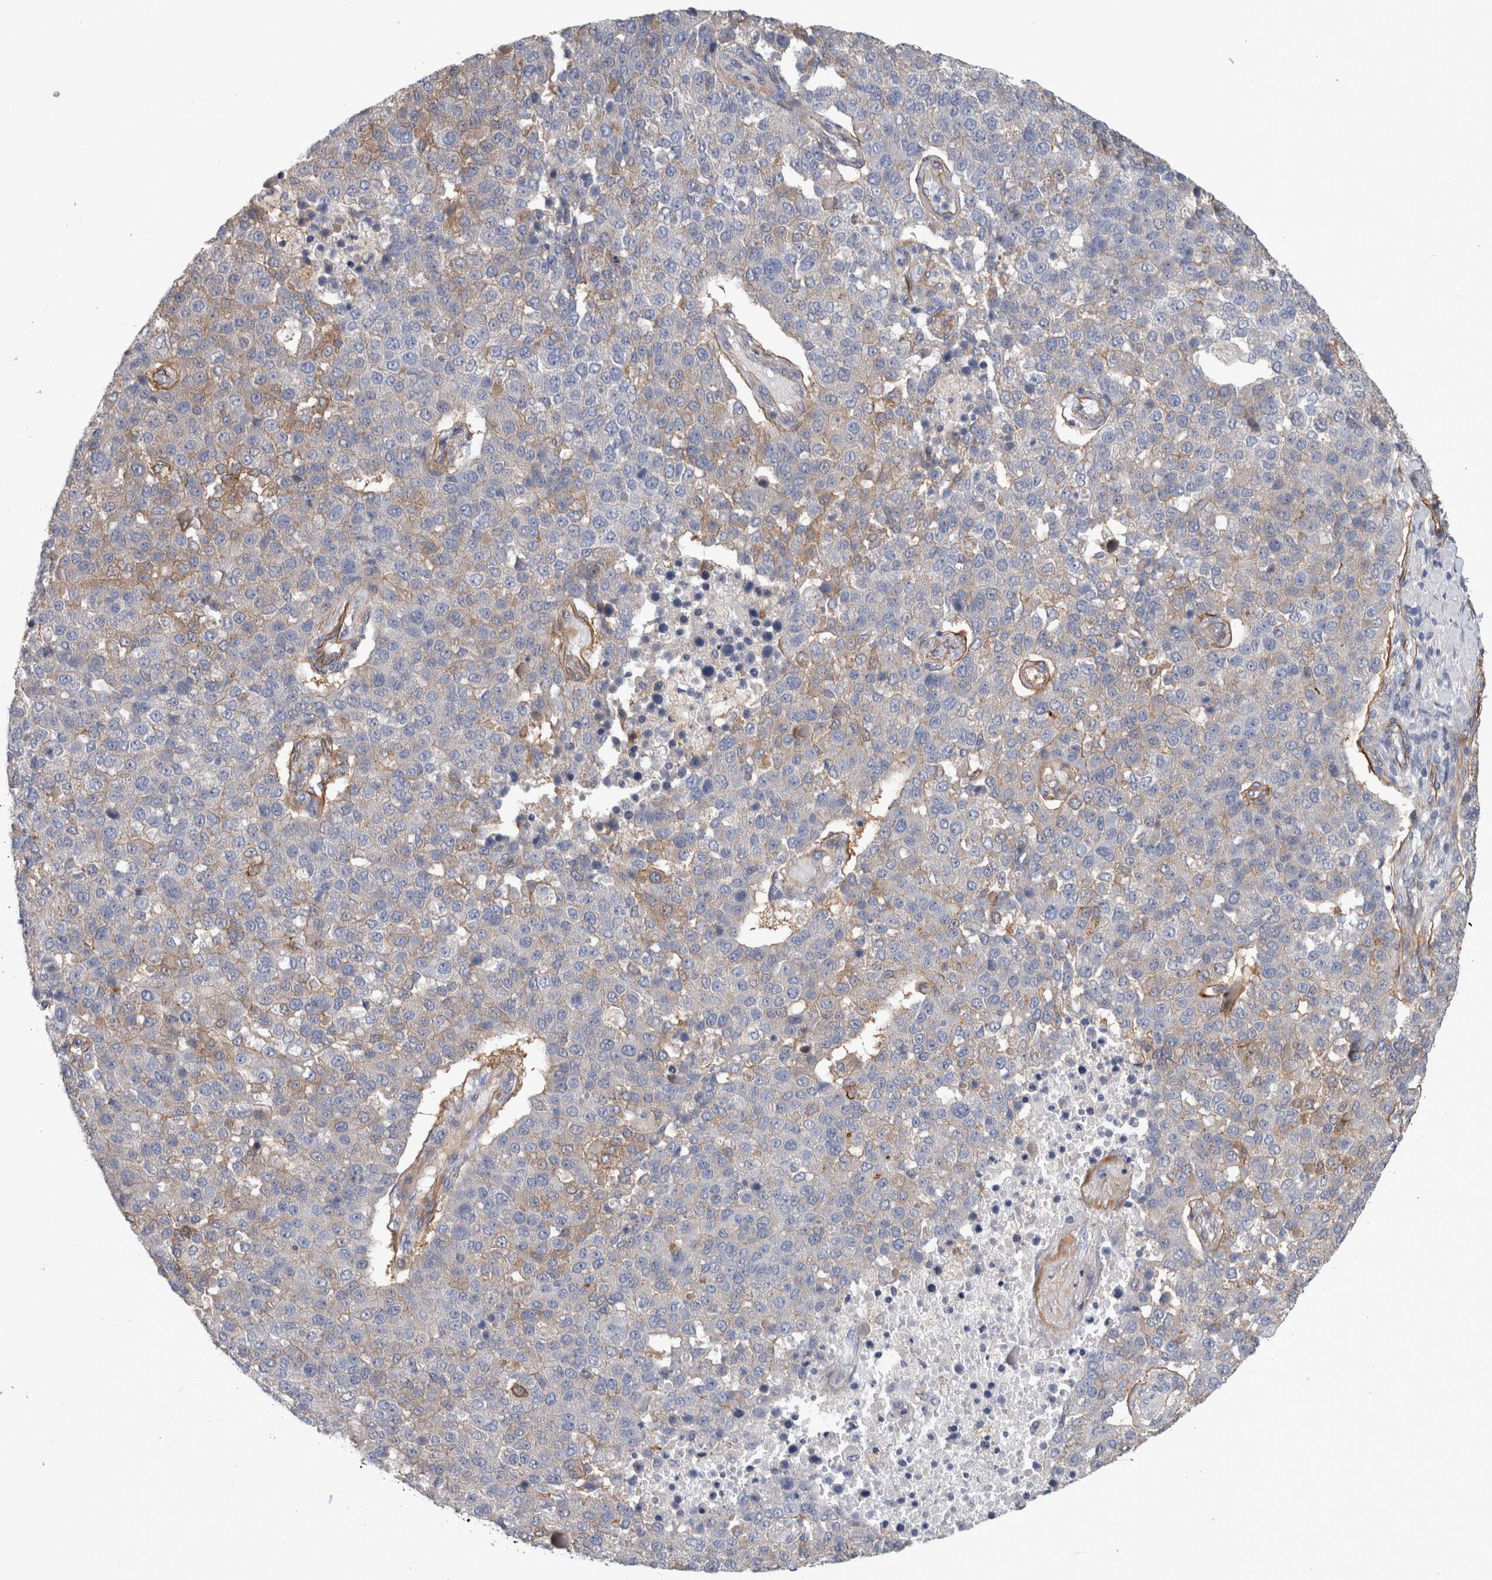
{"staining": {"intensity": "weak", "quantity": "25%-75%", "location": "cytoplasmic/membranous"}, "tissue": "pancreatic cancer", "cell_type": "Tumor cells", "image_type": "cancer", "snomed": [{"axis": "morphology", "description": "Adenocarcinoma, NOS"}, {"axis": "topography", "description": "Pancreas"}], "caption": "Immunohistochemical staining of pancreatic adenocarcinoma demonstrates low levels of weak cytoplasmic/membranous protein positivity in about 25%-75% of tumor cells.", "gene": "BCAM", "patient": {"sex": "female", "age": 61}}